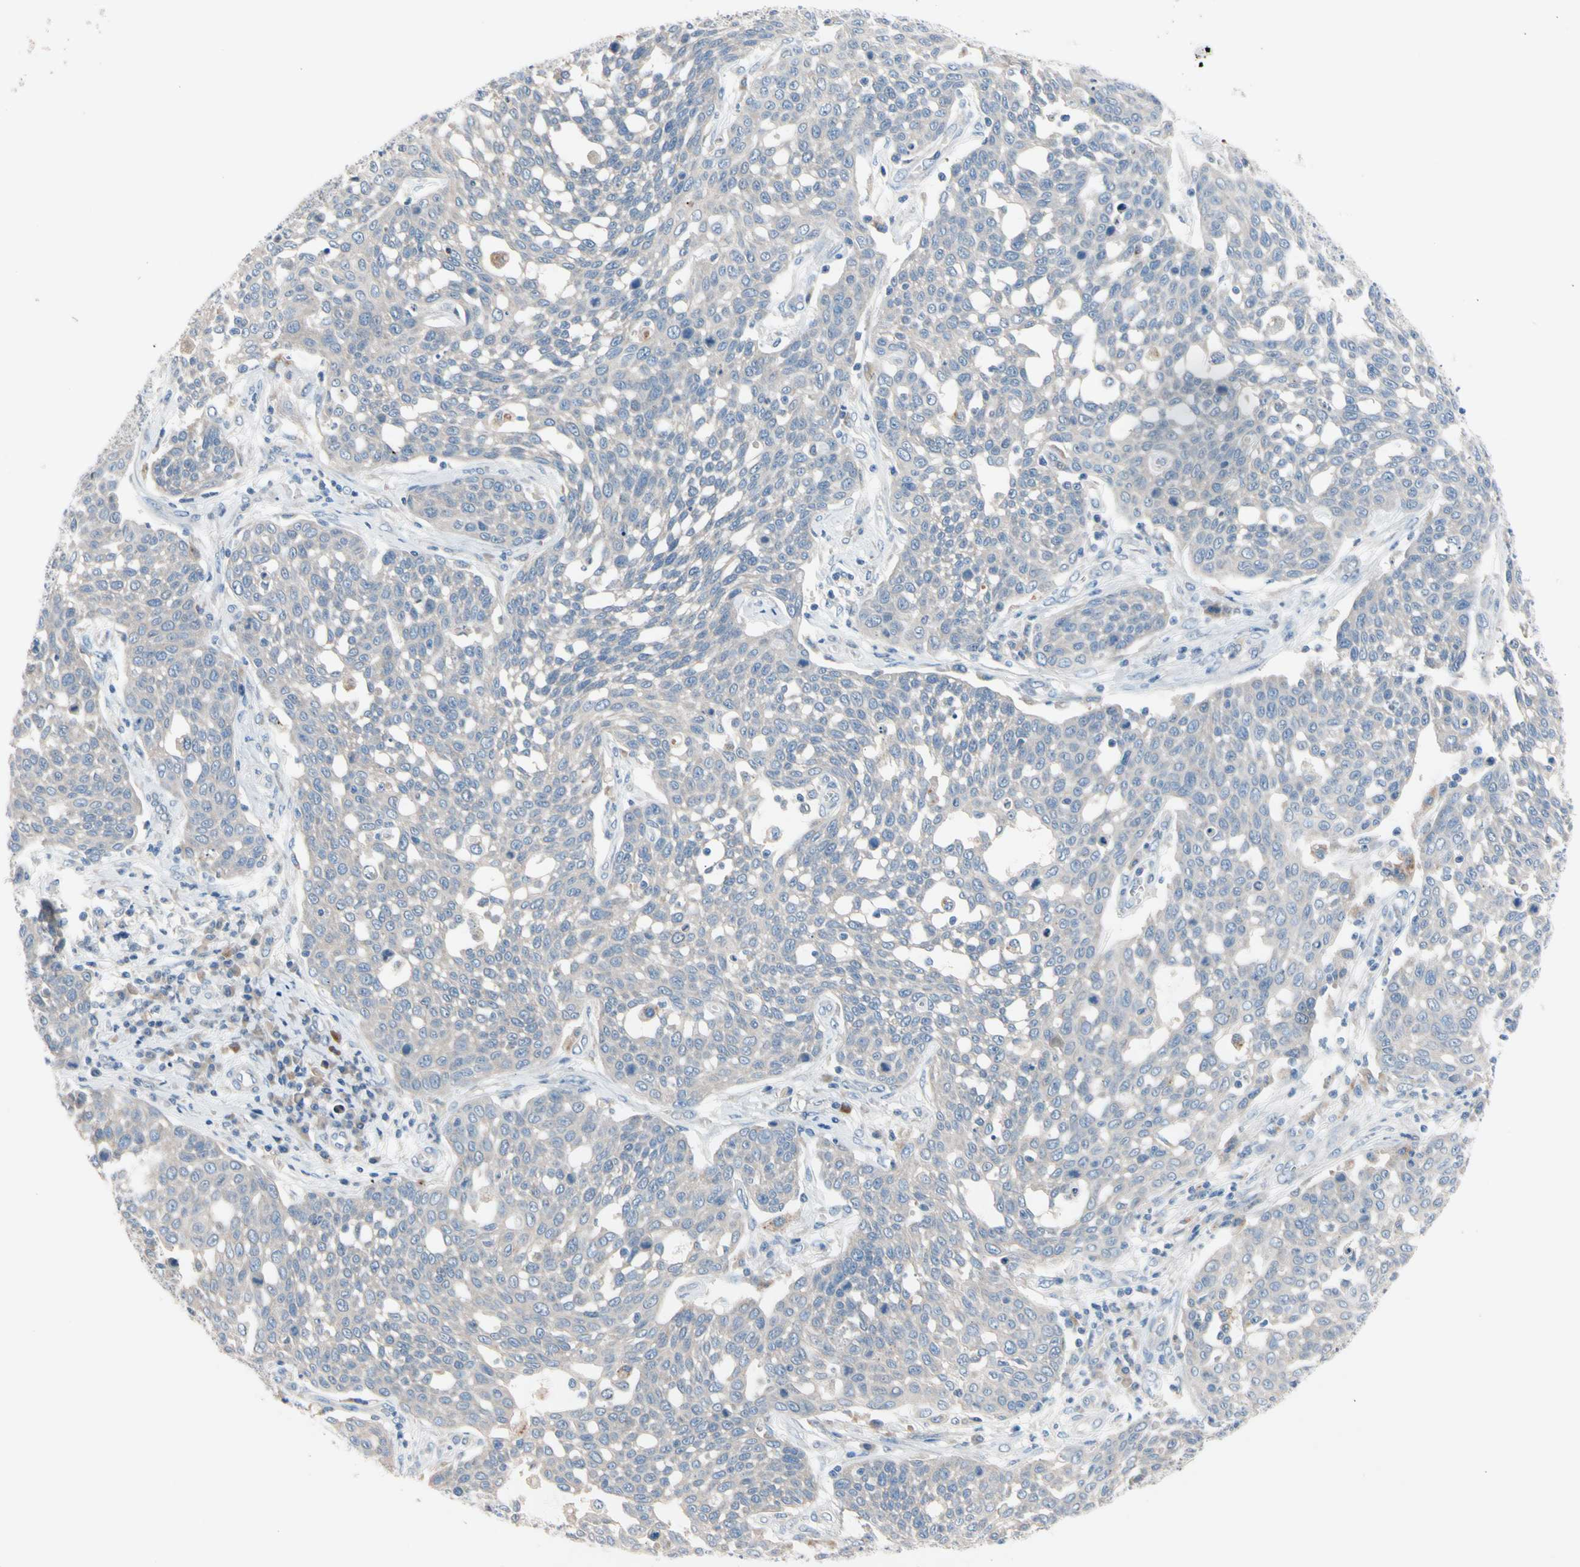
{"staining": {"intensity": "weak", "quantity": "25%-75%", "location": "cytoplasmic/membranous"}, "tissue": "cervical cancer", "cell_type": "Tumor cells", "image_type": "cancer", "snomed": [{"axis": "morphology", "description": "Squamous cell carcinoma, NOS"}, {"axis": "topography", "description": "Cervix"}], "caption": "Cervical squamous cell carcinoma stained with a brown dye exhibits weak cytoplasmic/membranous positive staining in about 25%-75% of tumor cells.", "gene": "CASQ1", "patient": {"sex": "female", "age": 34}}